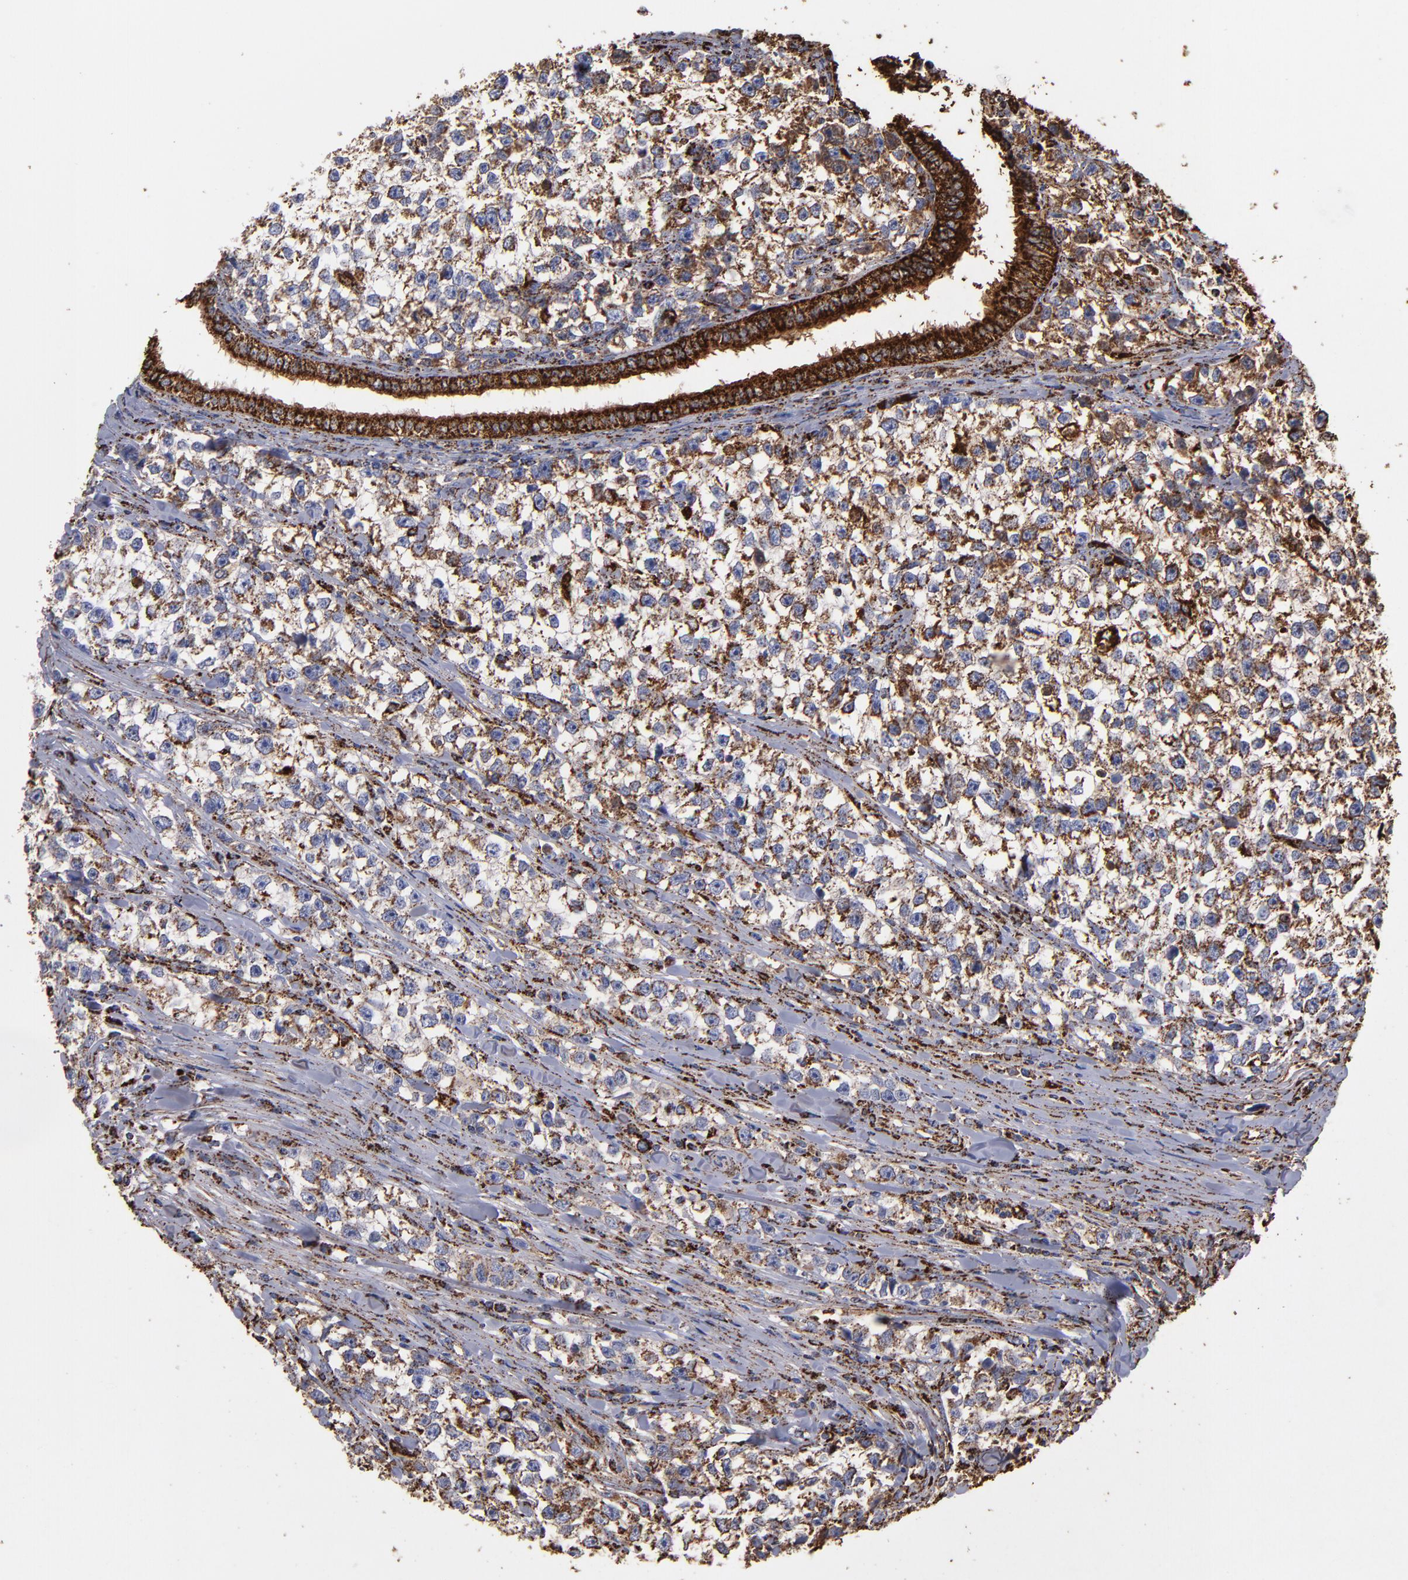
{"staining": {"intensity": "strong", "quantity": ">75%", "location": "cytoplasmic/membranous"}, "tissue": "testis cancer", "cell_type": "Tumor cells", "image_type": "cancer", "snomed": [{"axis": "morphology", "description": "Seminoma, NOS"}, {"axis": "morphology", "description": "Carcinoma, Embryonal, NOS"}, {"axis": "topography", "description": "Testis"}], "caption": "A high amount of strong cytoplasmic/membranous positivity is identified in about >75% of tumor cells in testis cancer tissue. (brown staining indicates protein expression, while blue staining denotes nuclei).", "gene": "SOD2", "patient": {"sex": "male", "age": 30}}